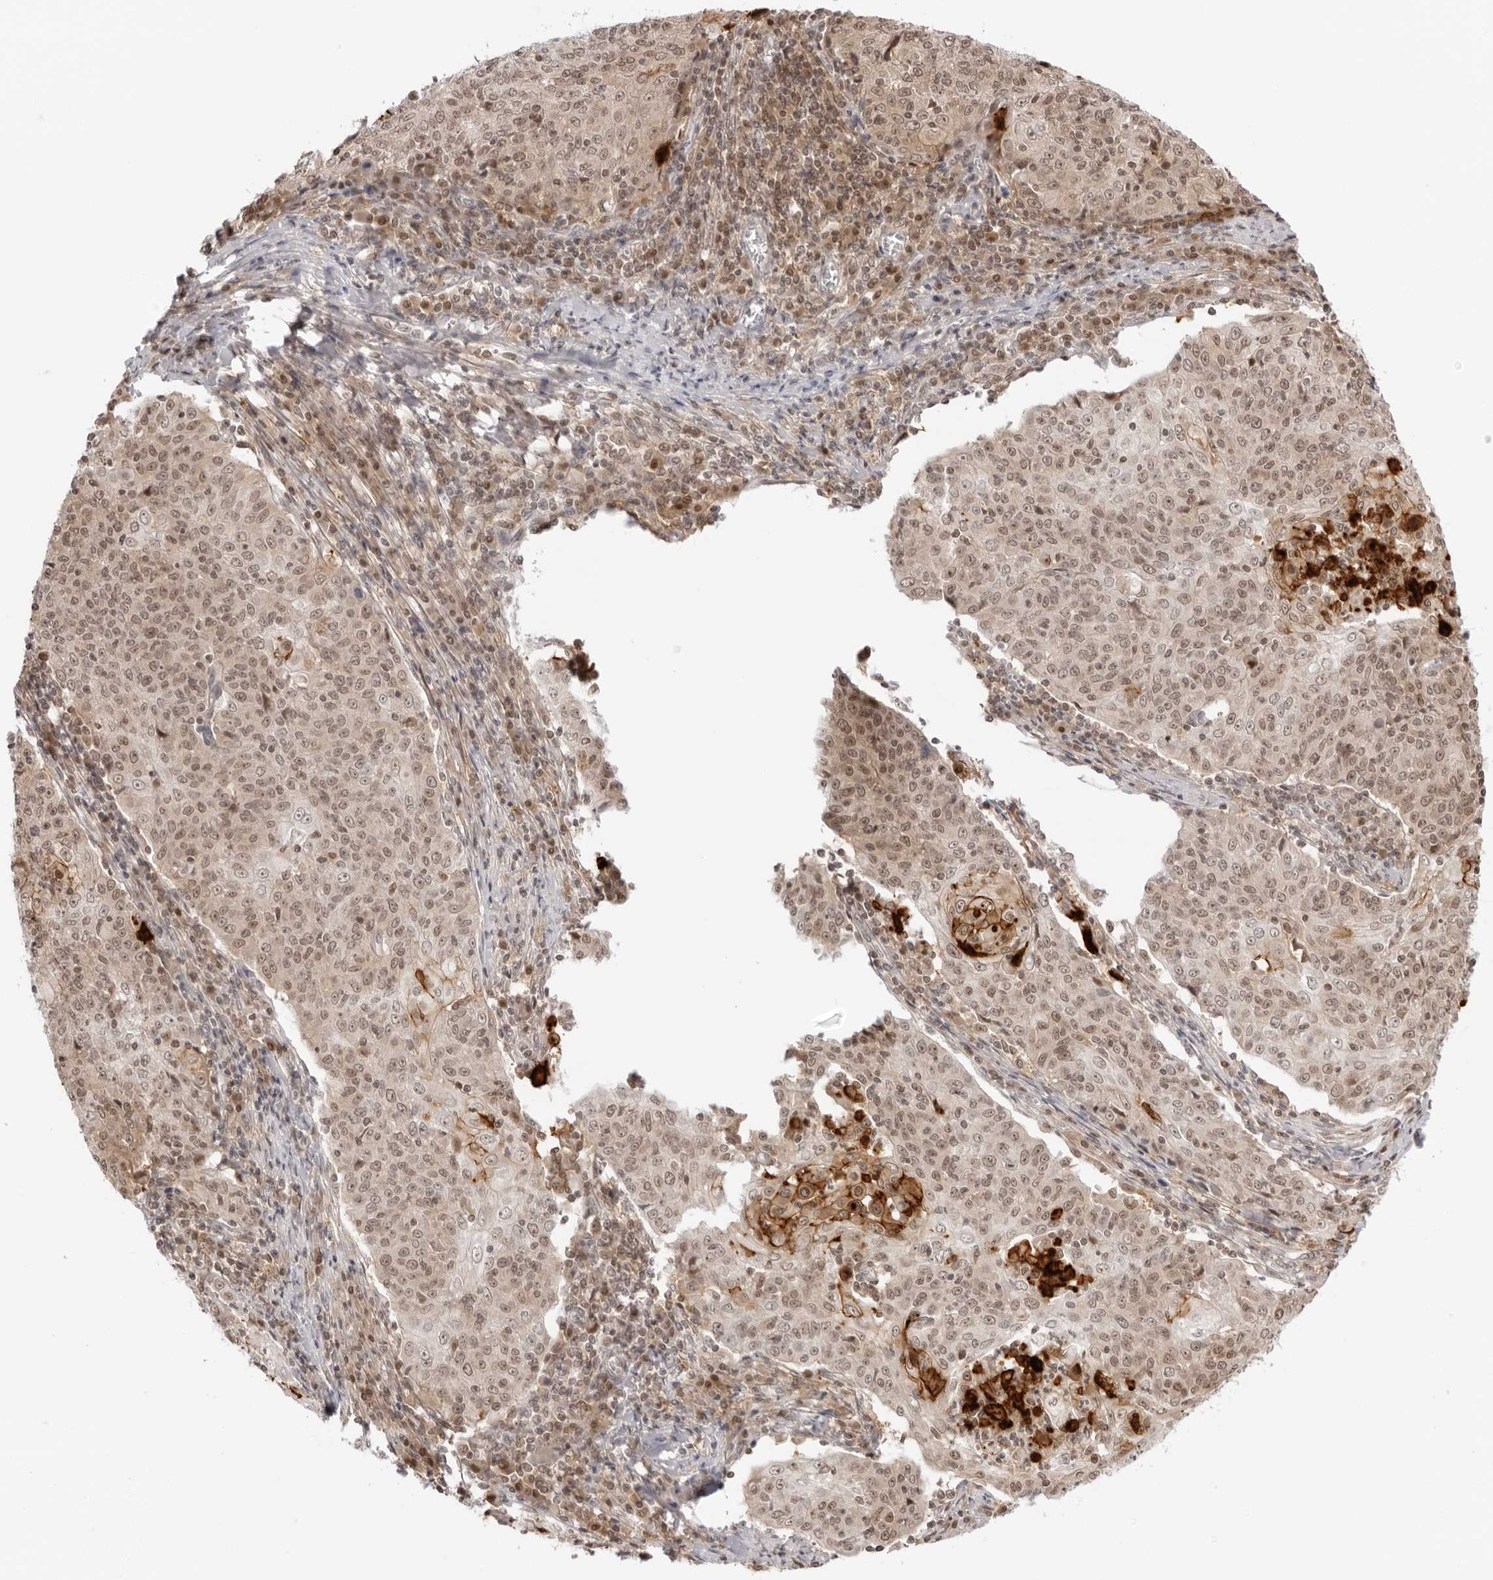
{"staining": {"intensity": "weak", "quantity": ">75%", "location": "nuclear"}, "tissue": "cervical cancer", "cell_type": "Tumor cells", "image_type": "cancer", "snomed": [{"axis": "morphology", "description": "Squamous cell carcinoma, NOS"}, {"axis": "topography", "description": "Cervix"}], "caption": "Protein staining of cervical cancer tissue exhibits weak nuclear staining in about >75% of tumor cells. Immunohistochemistry stains the protein of interest in brown and the nuclei are stained blue.", "gene": "RNF146", "patient": {"sex": "female", "age": 48}}